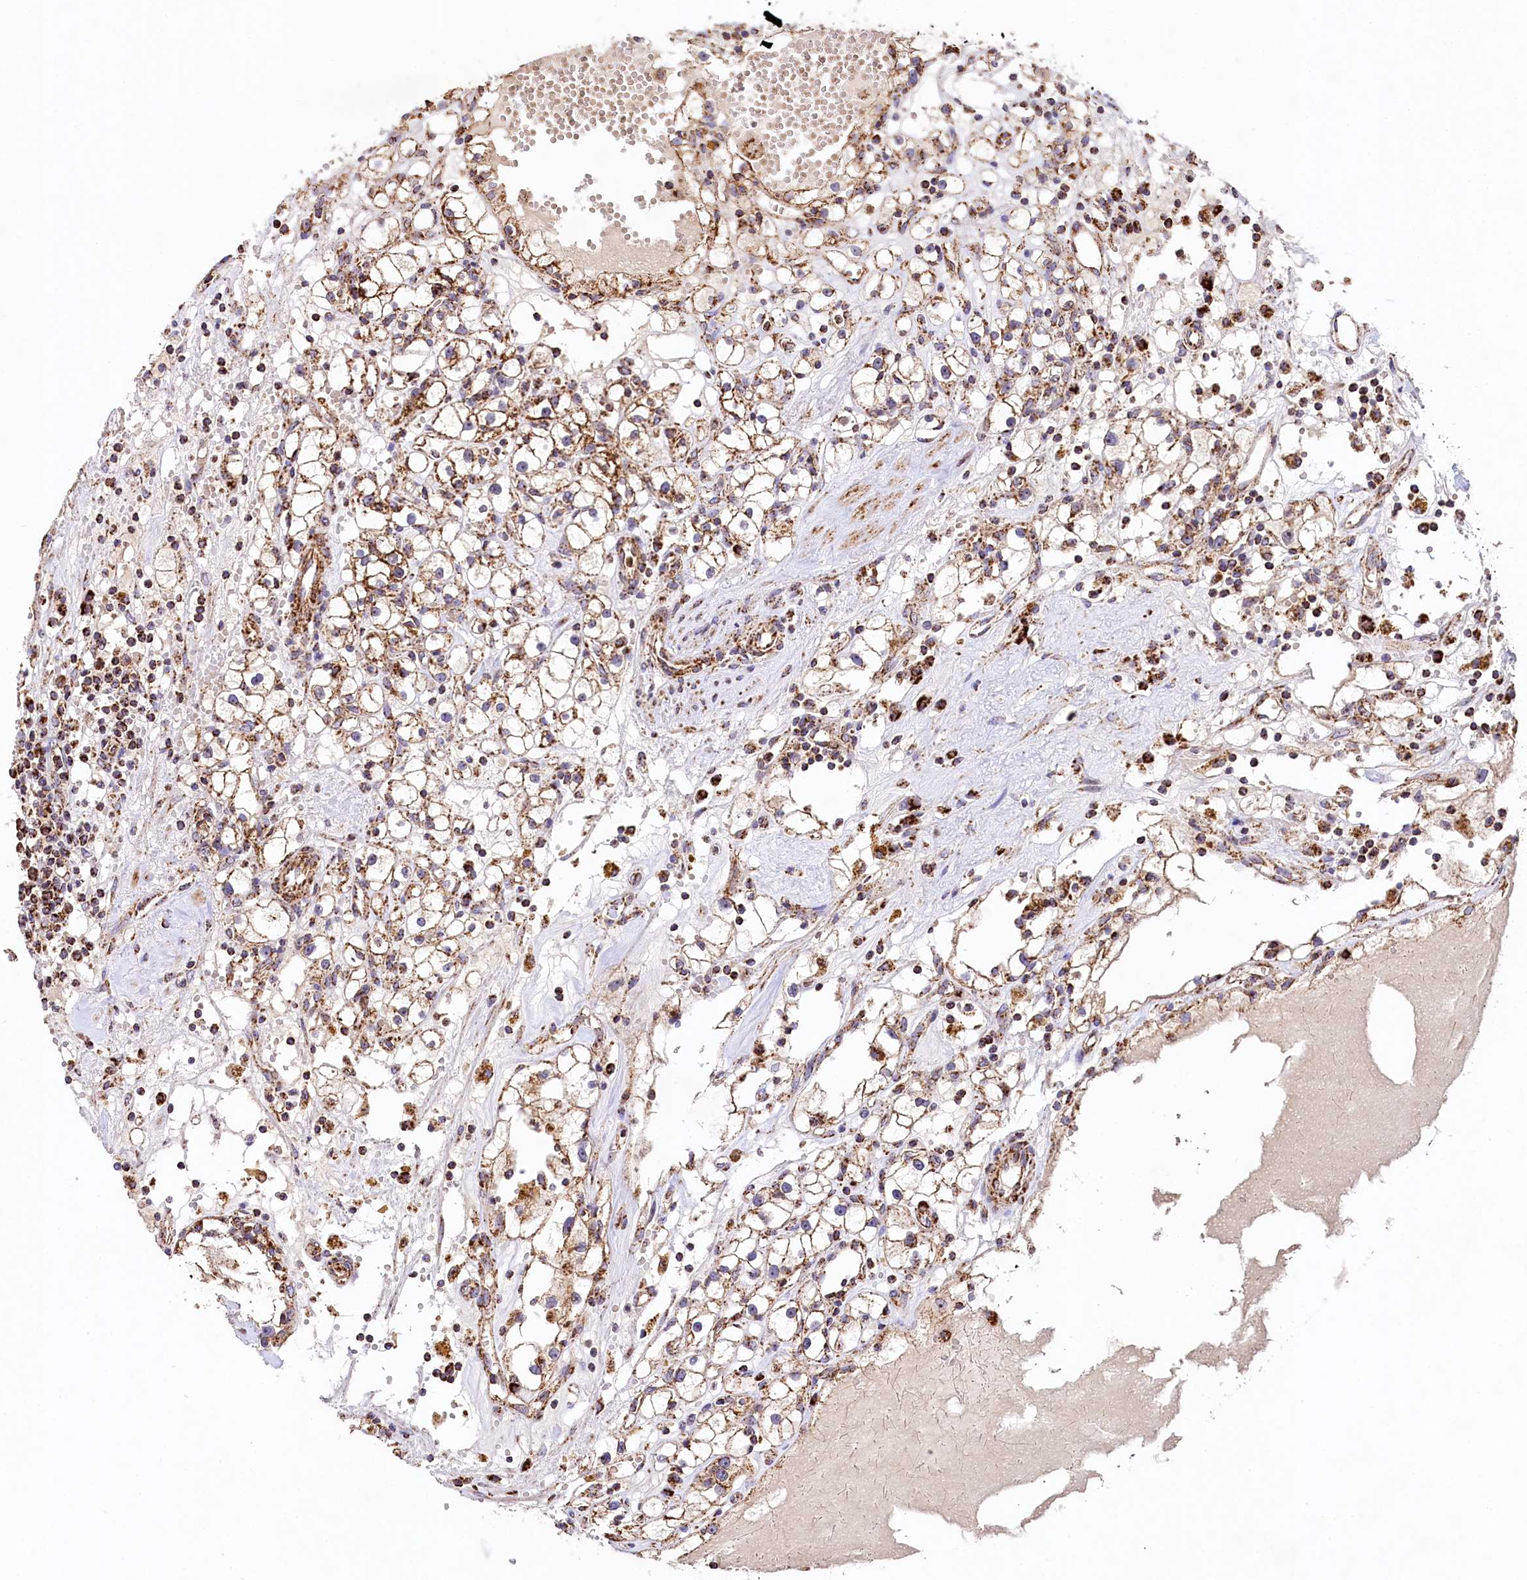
{"staining": {"intensity": "strong", "quantity": ">75%", "location": "cytoplasmic/membranous"}, "tissue": "renal cancer", "cell_type": "Tumor cells", "image_type": "cancer", "snomed": [{"axis": "morphology", "description": "Adenocarcinoma, NOS"}, {"axis": "topography", "description": "Kidney"}], "caption": "Immunohistochemistry (DAB (3,3'-diaminobenzidine)) staining of renal adenocarcinoma demonstrates strong cytoplasmic/membranous protein staining in about >75% of tumor cells.", "gene": "CLYBL", "patient": {"sex": "male", "age": 56}}